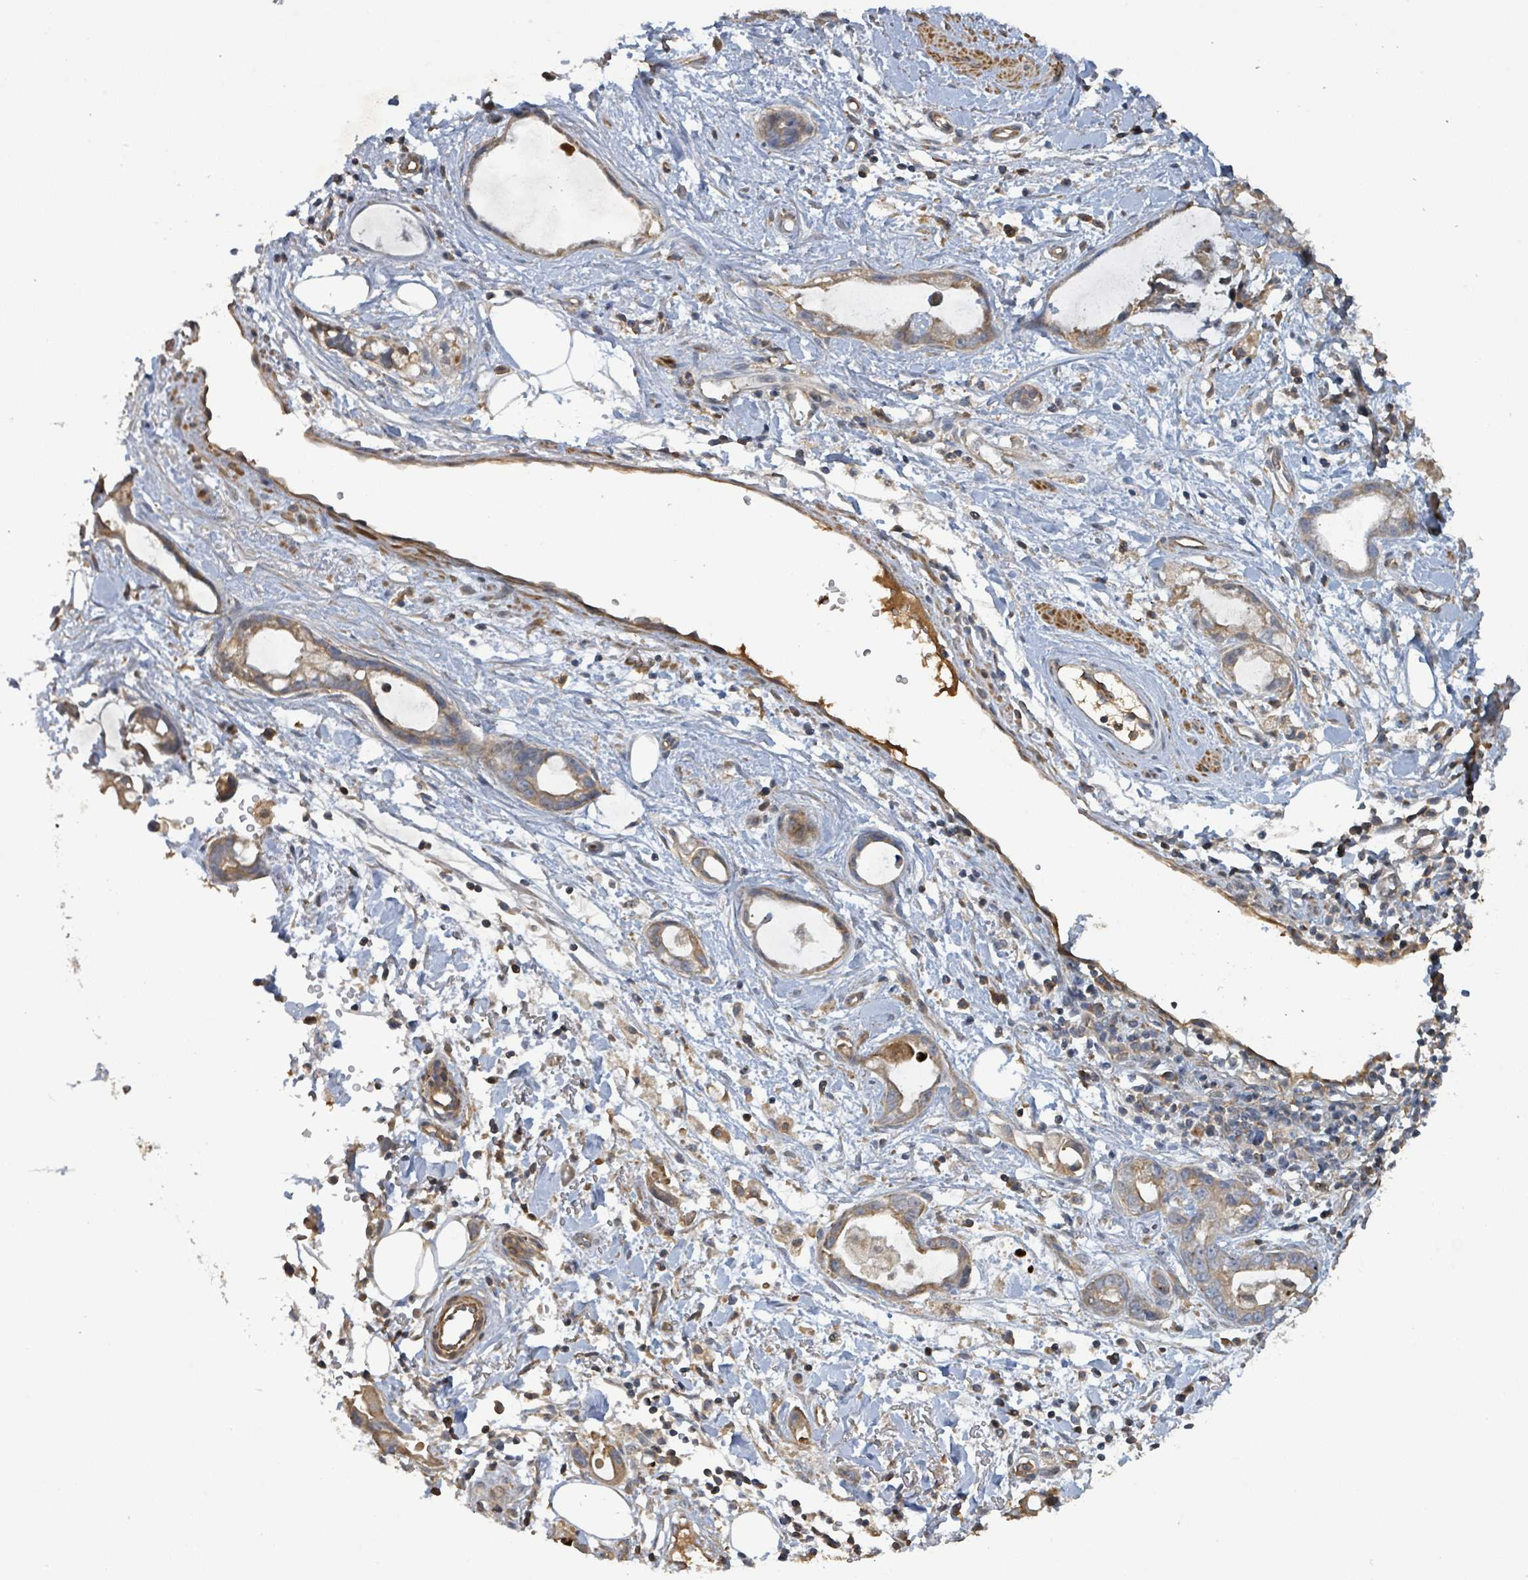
{"staining": {"intensity": "weak", "quantity": ">75%", "location": "cytoplasmic/membranous"}, "tissue": "stomach cancer", "cell_type": "Tumor cells", "image_type": "cancer", "snomed": [{"axis": "morphology", "description": "Adenocarcinoma, NOS"}, {"axis": "topography", "description": "Stomach"}], "caption": "A histopathology image of adenocarcinoma (stomach) stained for a protein exhibits weak cytoplasmic/membranous brown staining in tumor cells.", "gene": "STARD4", "patient": {"sex": "male", "age": 55}}